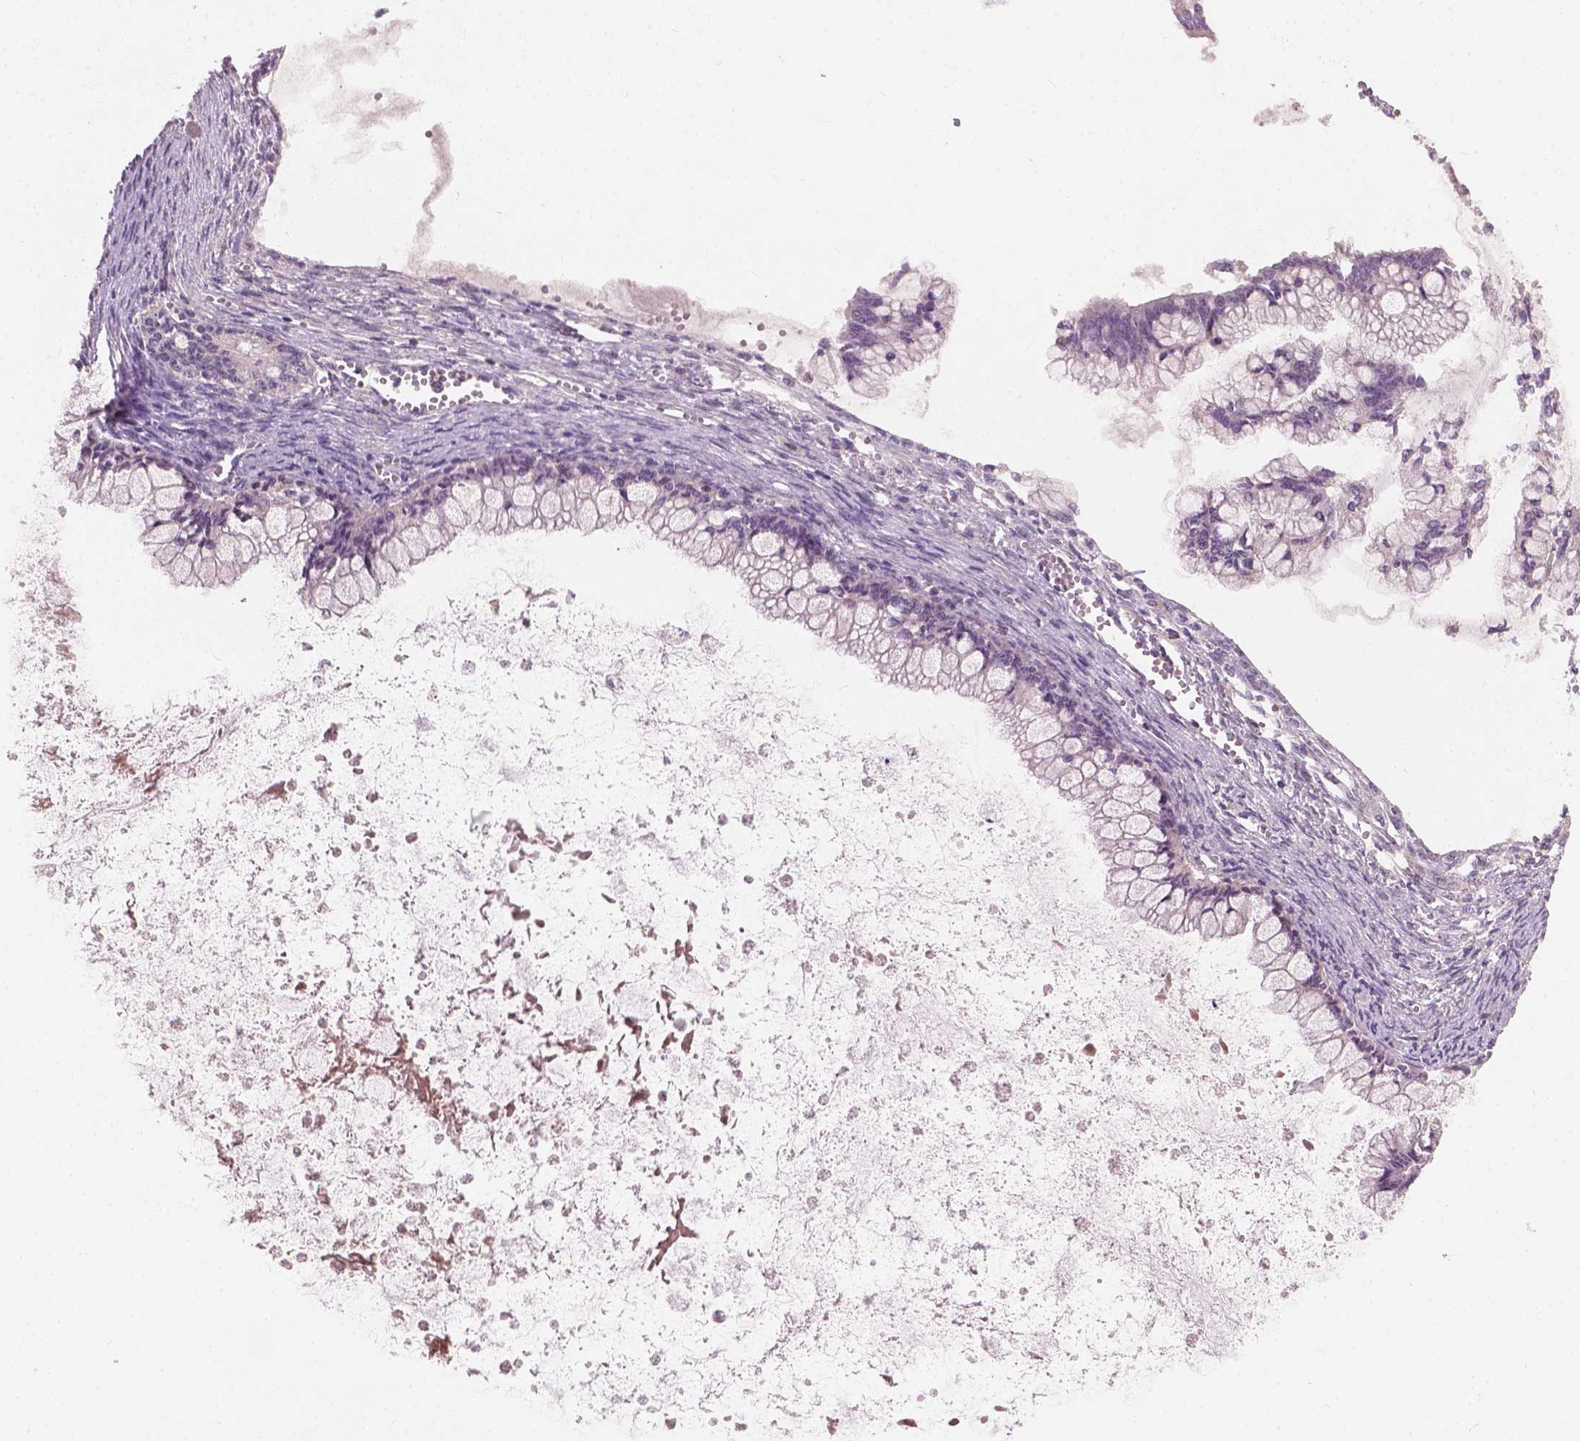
{"staining": {"intensity": "negative", "quantity": "none", "location": "none"}, "tissue": "ovarian cancer", "cell_type": "Tumor cells", "image_type": "cancer", "snomed": [{"axis": "morphology", "description": "Cystadenocarcinoma, mucinous, NOS"}, {"axis": "topography", "description": "Ovary"}], "caption": "DAB immunohistochemical staining of human ovarian cancer (mucinous cystadenocarcinoma) demonstrates no significant expression in tumor cells.", "gene": "KRT17", "patient": {"sex": "female", "age": 67}}